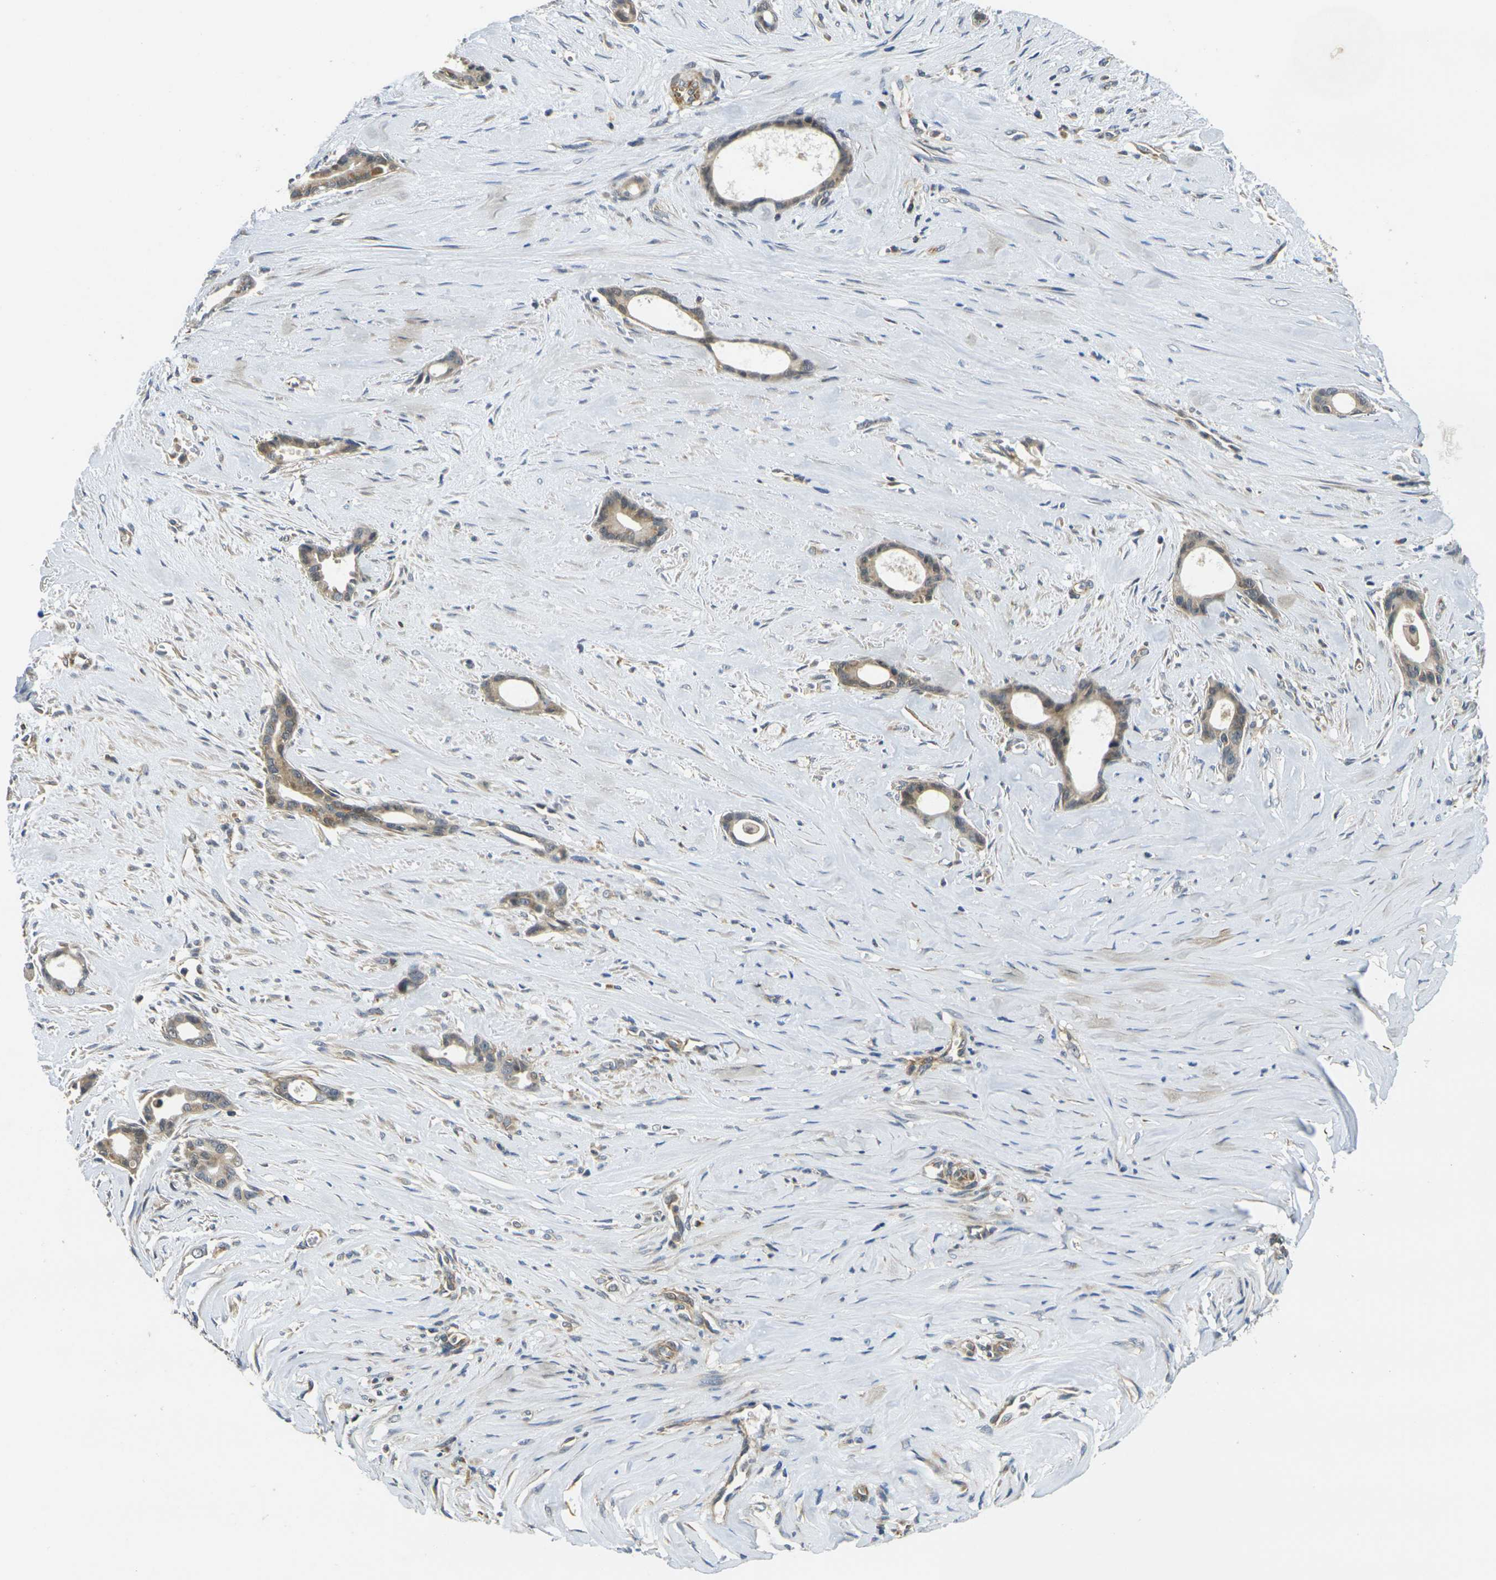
{"staining": {"intensity": "weak", "quantity": ">75%", "location": "cytoplasmic/membranous"}, "tissue": "liver cancer", "cell_type": "Tumor cells", "image_type": "cancer", "snomed": [{"axis": "morphology", "description": "Cholangiocarcinoma"}, {"axis": "topography", "description": "Liver"}], "caption": "Human cholangiocarcinoma (liver) stained with a protein marker exhibits weak staining in tumor cells.", "gene": "MINAR2", "patient": {"sex": "female", "age": 55}}